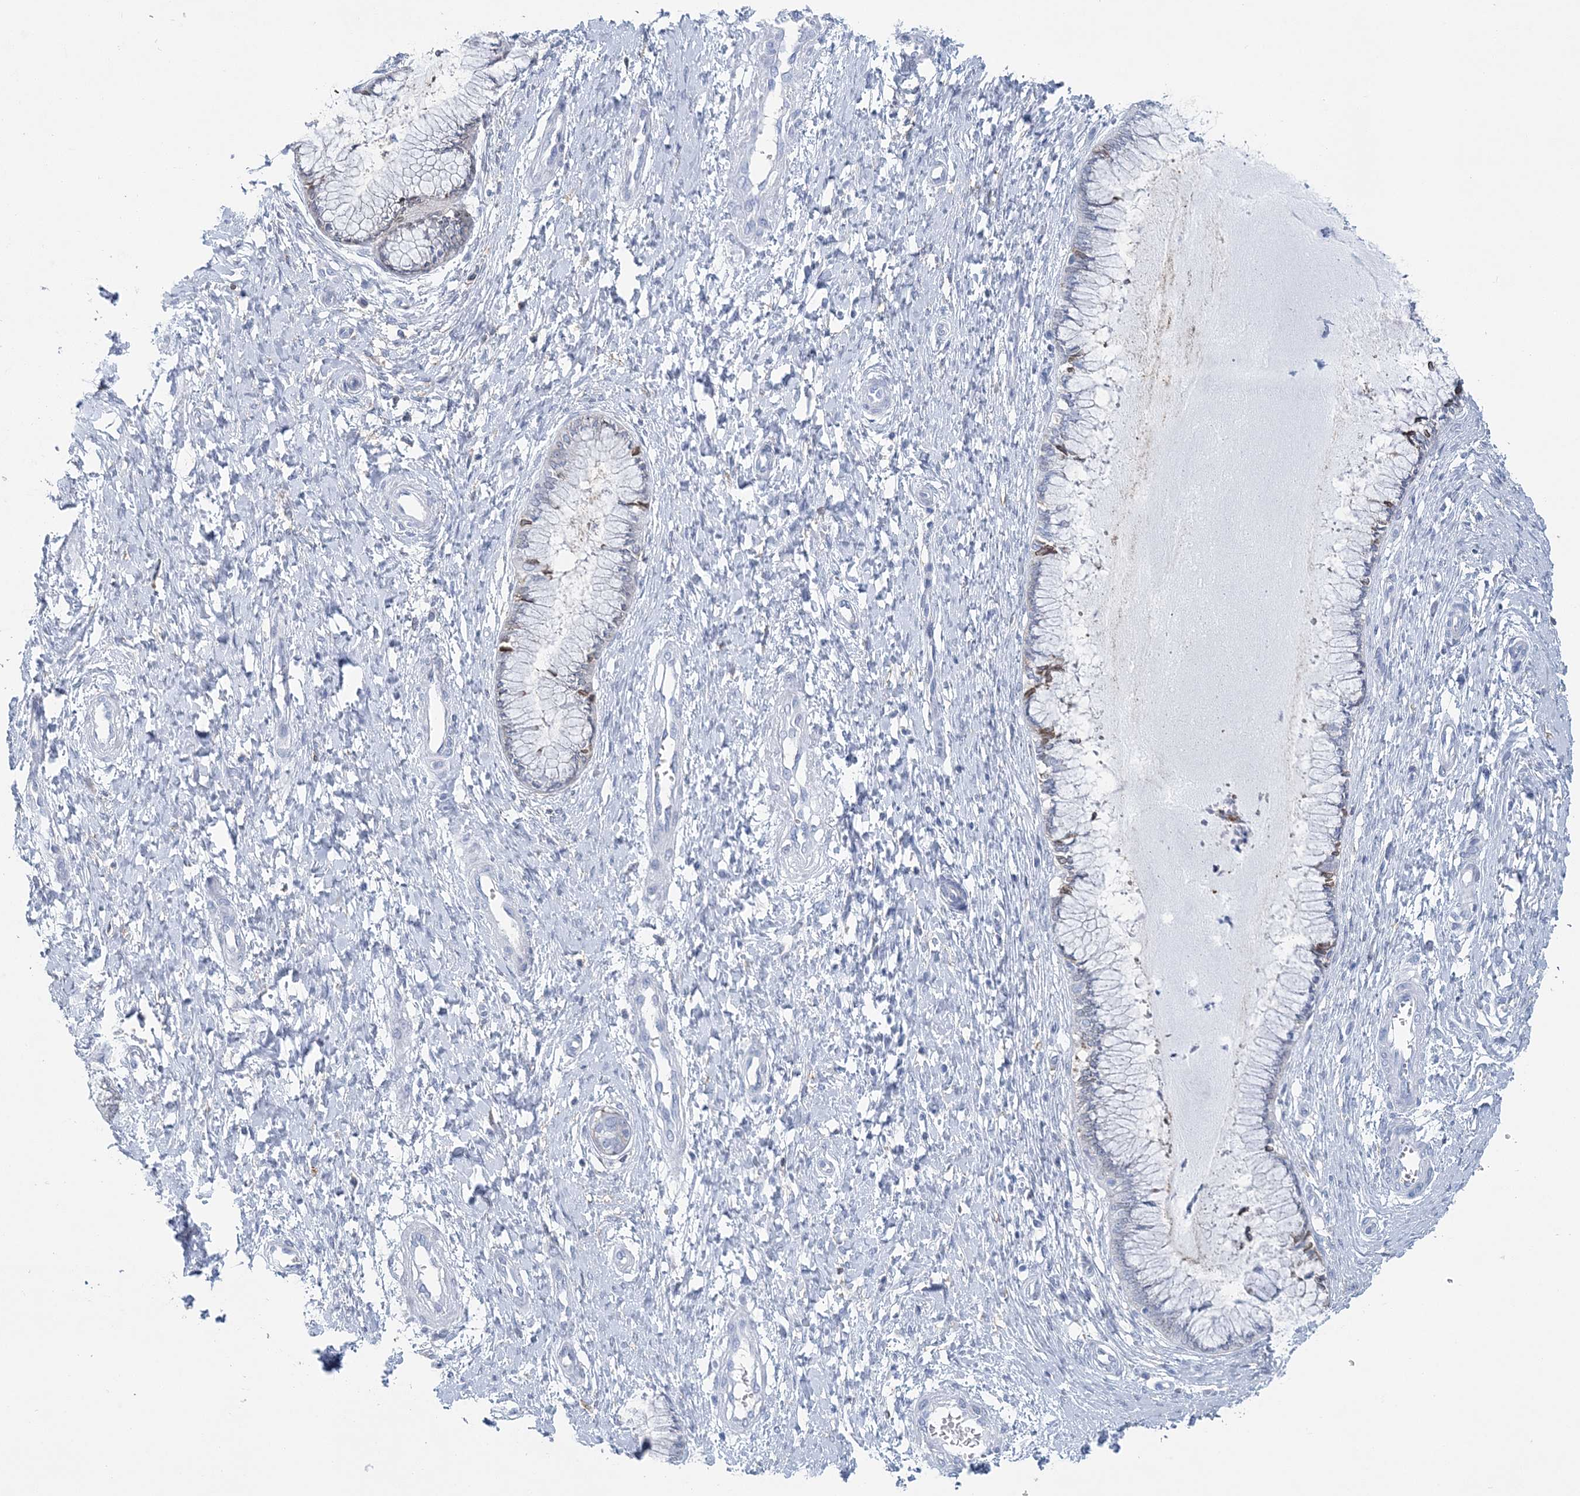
{"staining": {"intensity": "negative", "quantity": "none", "location": "none"}, "tissue": "cervix", "cell_type": "Glandular cells", "image_type": "normal", "snomed": [{"axis": "morphology", "description": "Normal tissue, NOS"}, {"axis": "topography", "description": "Cervix"}], "caption": "An immunohistochemistry (IHC) photomicrograph of benign cervix is shown. There is no staining in glandular cells of cervix. Nuclei are stained in blue.", "gene": "NKX6", "patient": {"sex": "female", "age": 55}}